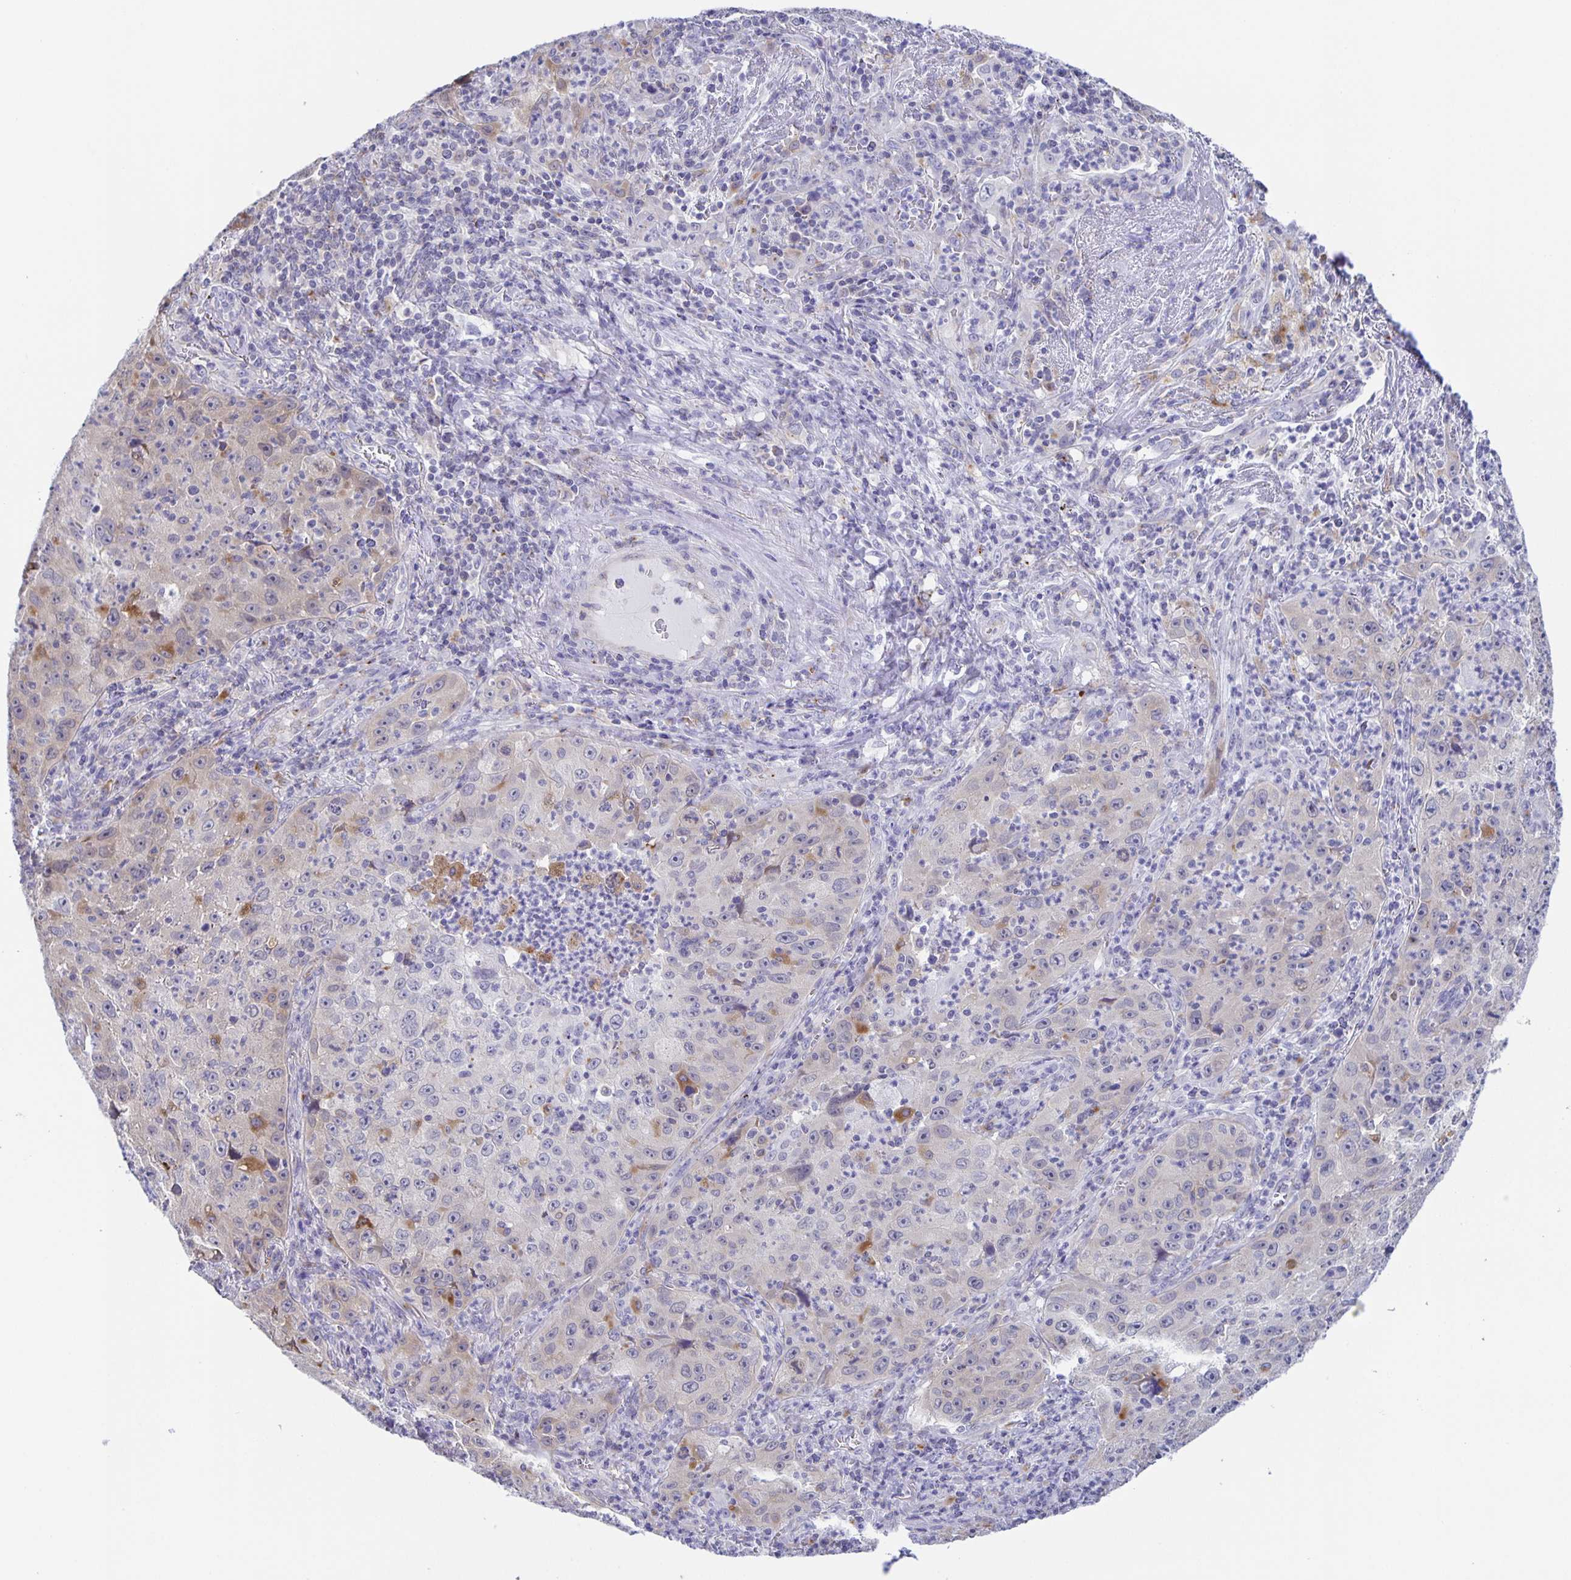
{"staining": {"intensity": "negative", "quantity": "none", "location": "none"}, "tissue": "lung cancer", "cell_type": "Tumor cells", "image_type": "cancer", "snomed": [{"axis": "morphology", "description": "Squamous cell carcinoma, NOS"}, {"axis": "topography", "description": "Lung"}], "caption": "IHC histopathology image of lung cancer stained for a protein (brown), which shows no positivity in tumor cells. (DAB (3,3'-diaminobenzidine) immunohistochemistry (IHC) visualized using brightfield microscopy, high magnification).", "gene": "LIPA", "patient": {"sex": "male", "age": 71}}